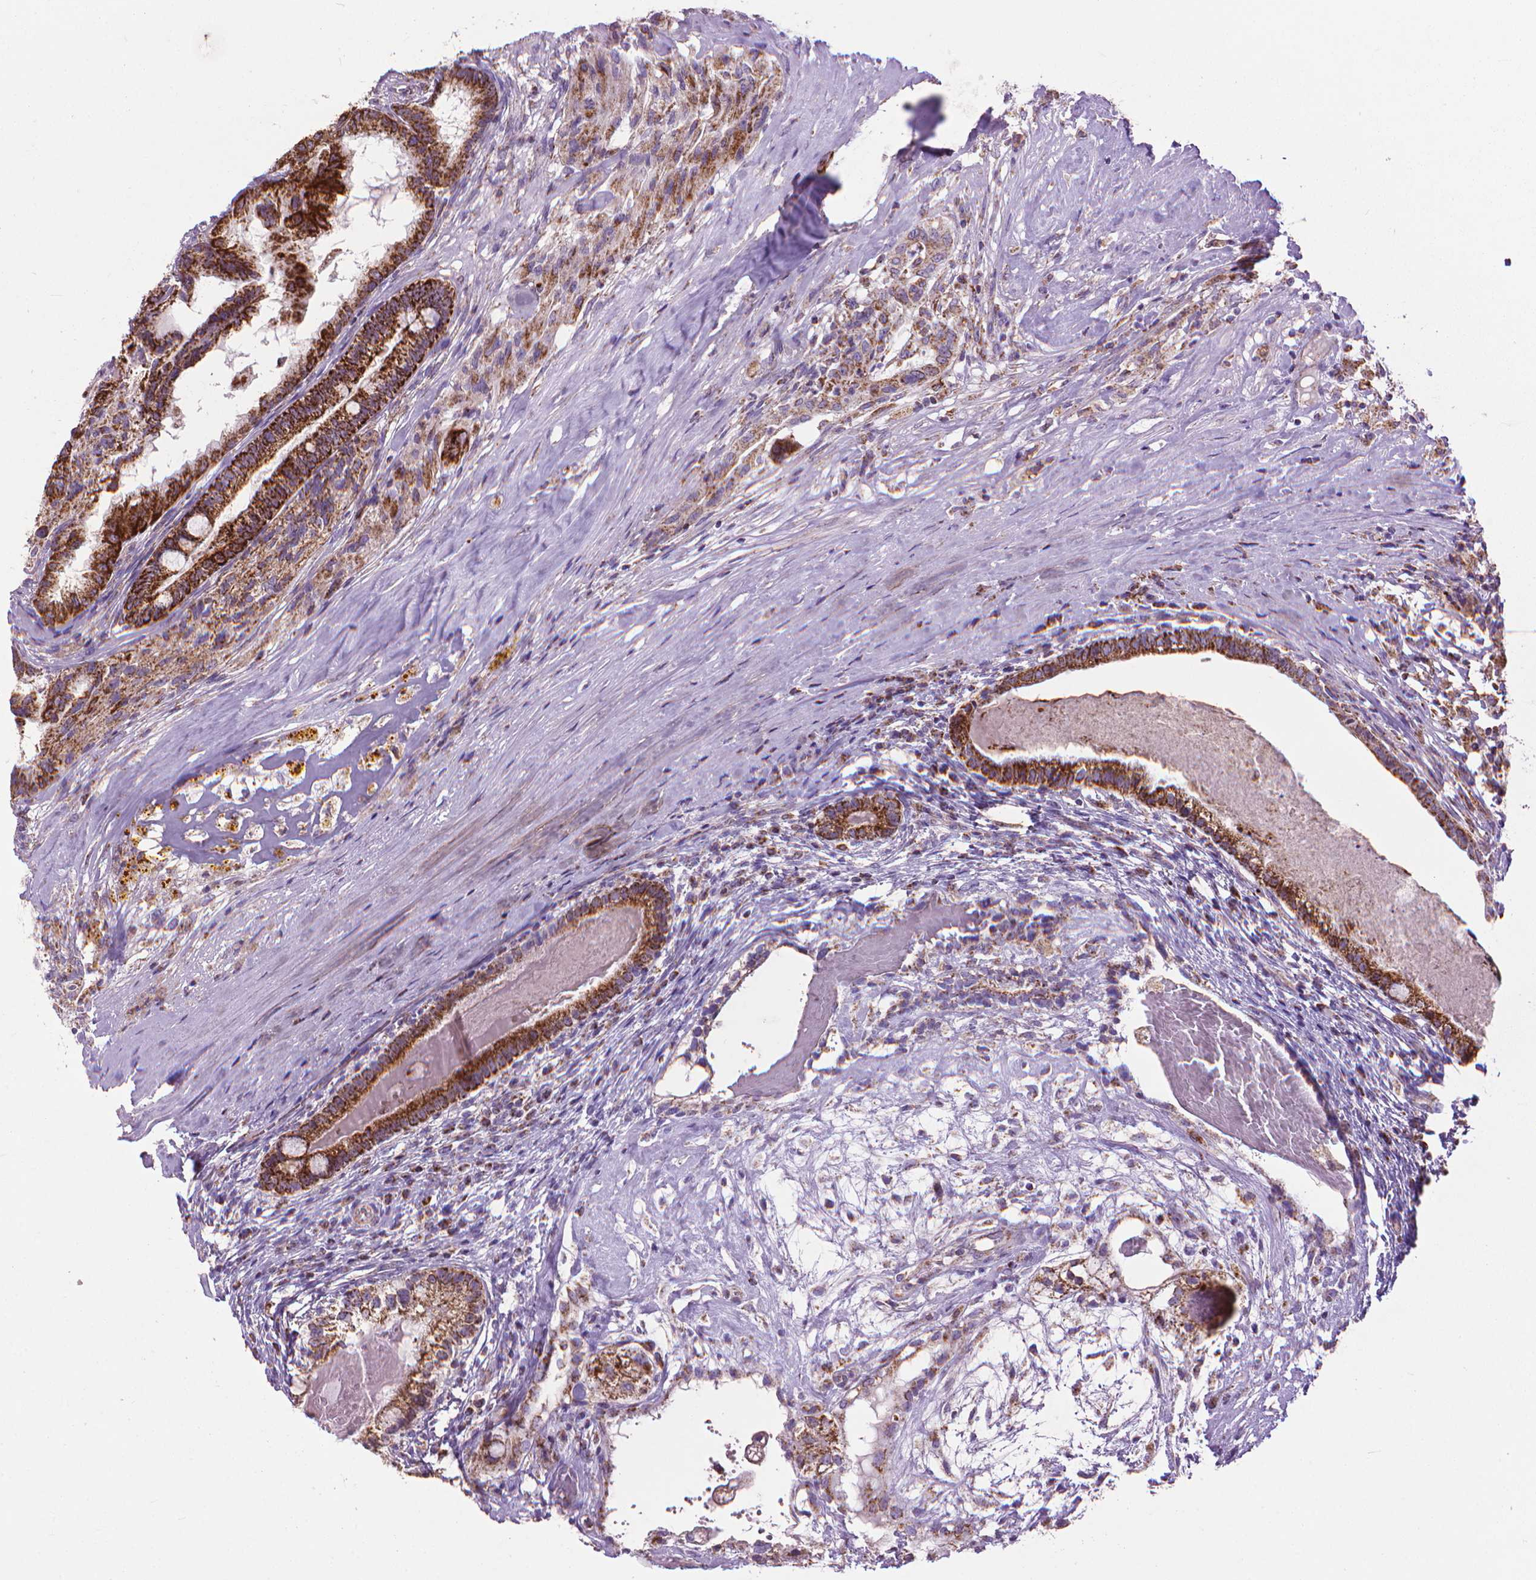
{"staining": {"intensity": "strong", "quantity": ">75%", "location": "cytoplasmic/membranous"}, "tissue": "testis cancer", "cell_type": "Tumor cells", "image_type": "cancer", "snomed": [{"axis": "morphology", "description": "Seminoma, NOS"}, {"axis": "morphology", "description": "Carcinoma, Embryonal, NOS"}, {"axis": "topography", "description": "Testis"}], "caption": "Human testis seminoma stained with a protein marker displays strong staining in tumor cells.", "gene": "VDAC1", "patient": {"sex": "male", "age": 41}}